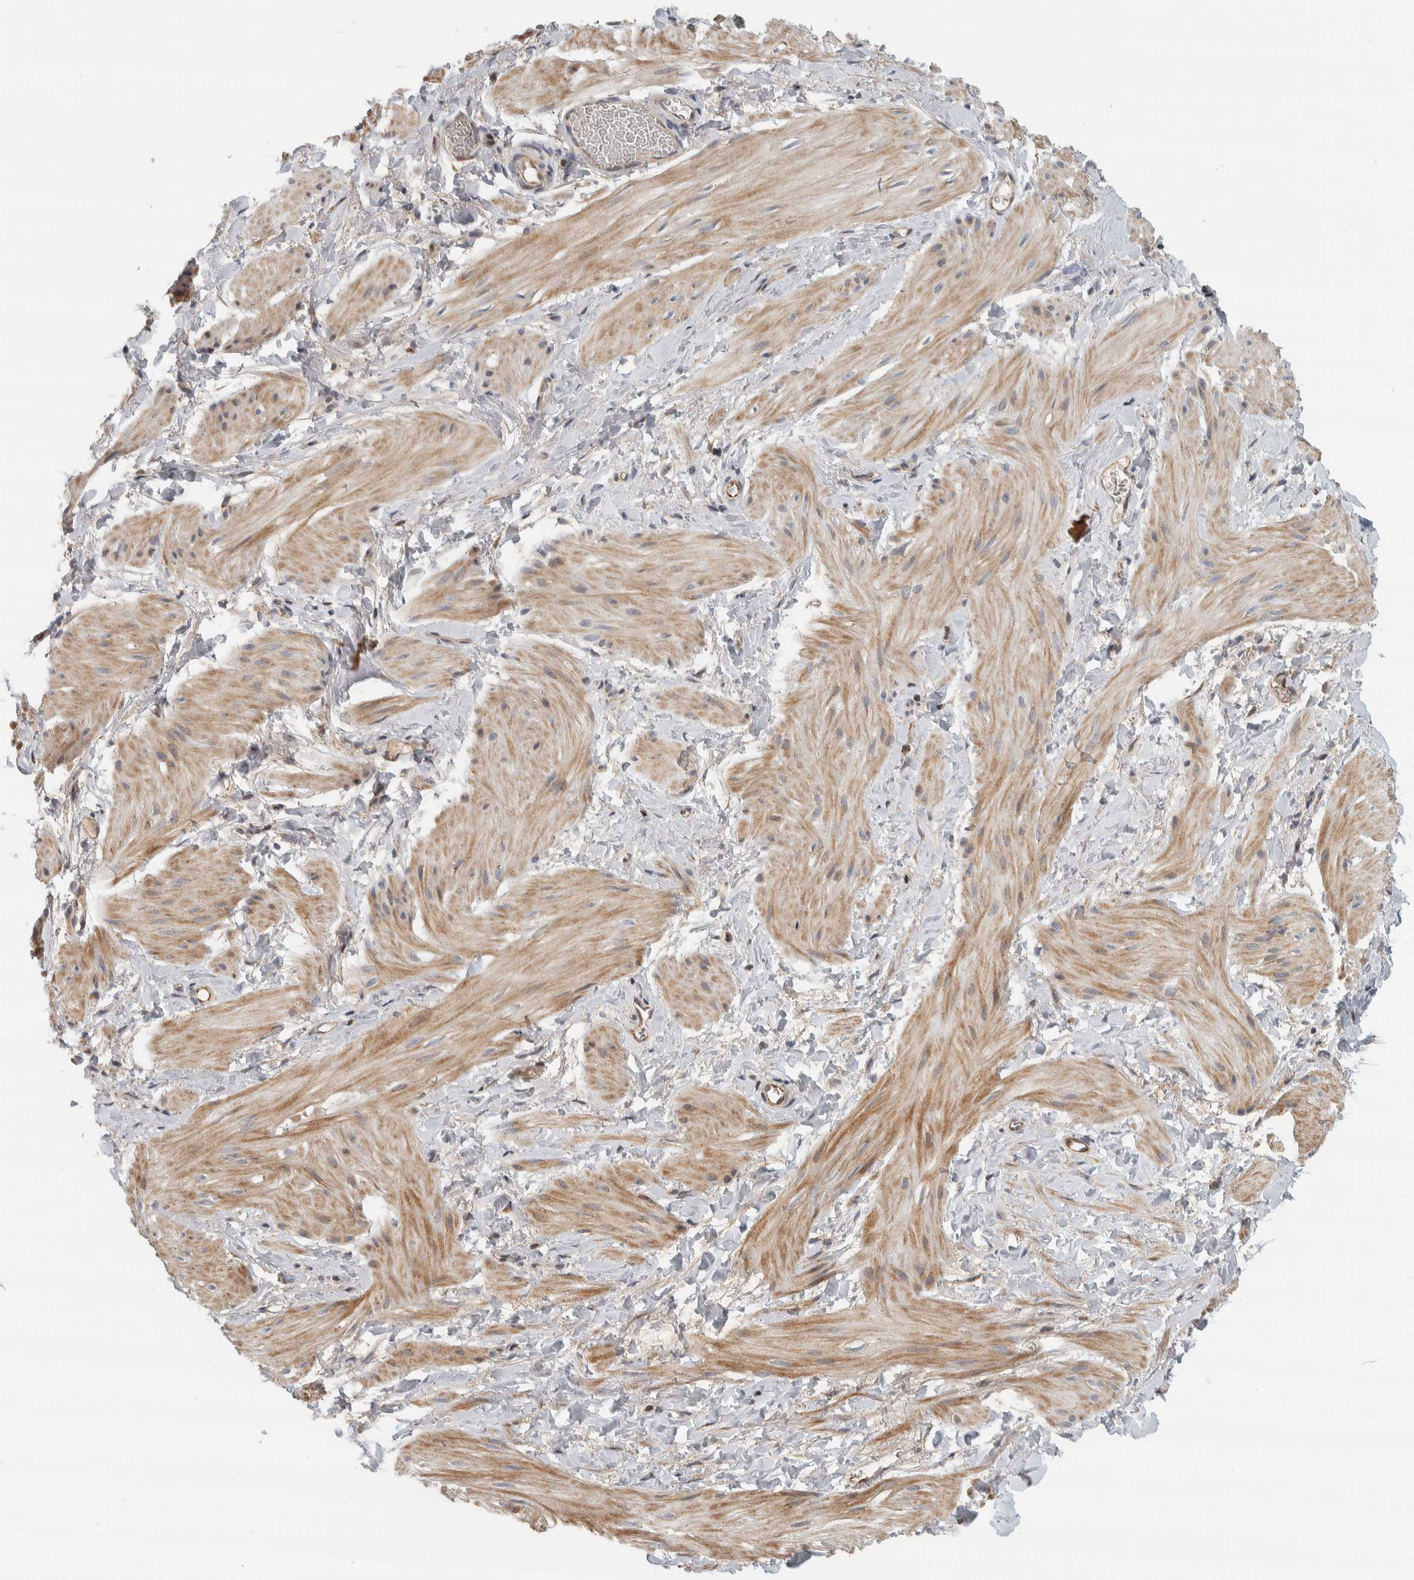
{"staining": {"intensity": "moderate", "quantity": "25%-75%", "location": "cytoplasmic/membranous"}, "tissue": "smooth muscle", "cell_type": "Smooth muscle cells", "image_type": "normal", "snomed": [{"axis": "morphology", "description": "Normal tissue, NOS"}, {"axis": "topography", "description": "Smooth muscle"}], "caption": "Smooth muscle was stained to show a protein in brown. There is medium levels of moderate cytoplasmic/membranous positivity in about 25%-75% of smooth muscle cells. The staining was performed using DAB to visualize the protein expression in brown, while the nuclei were stained in blue with hematoxylin (Magnification: 20x).", "gene": "AFP", "patient": {"sex": "male", "age": 16}}